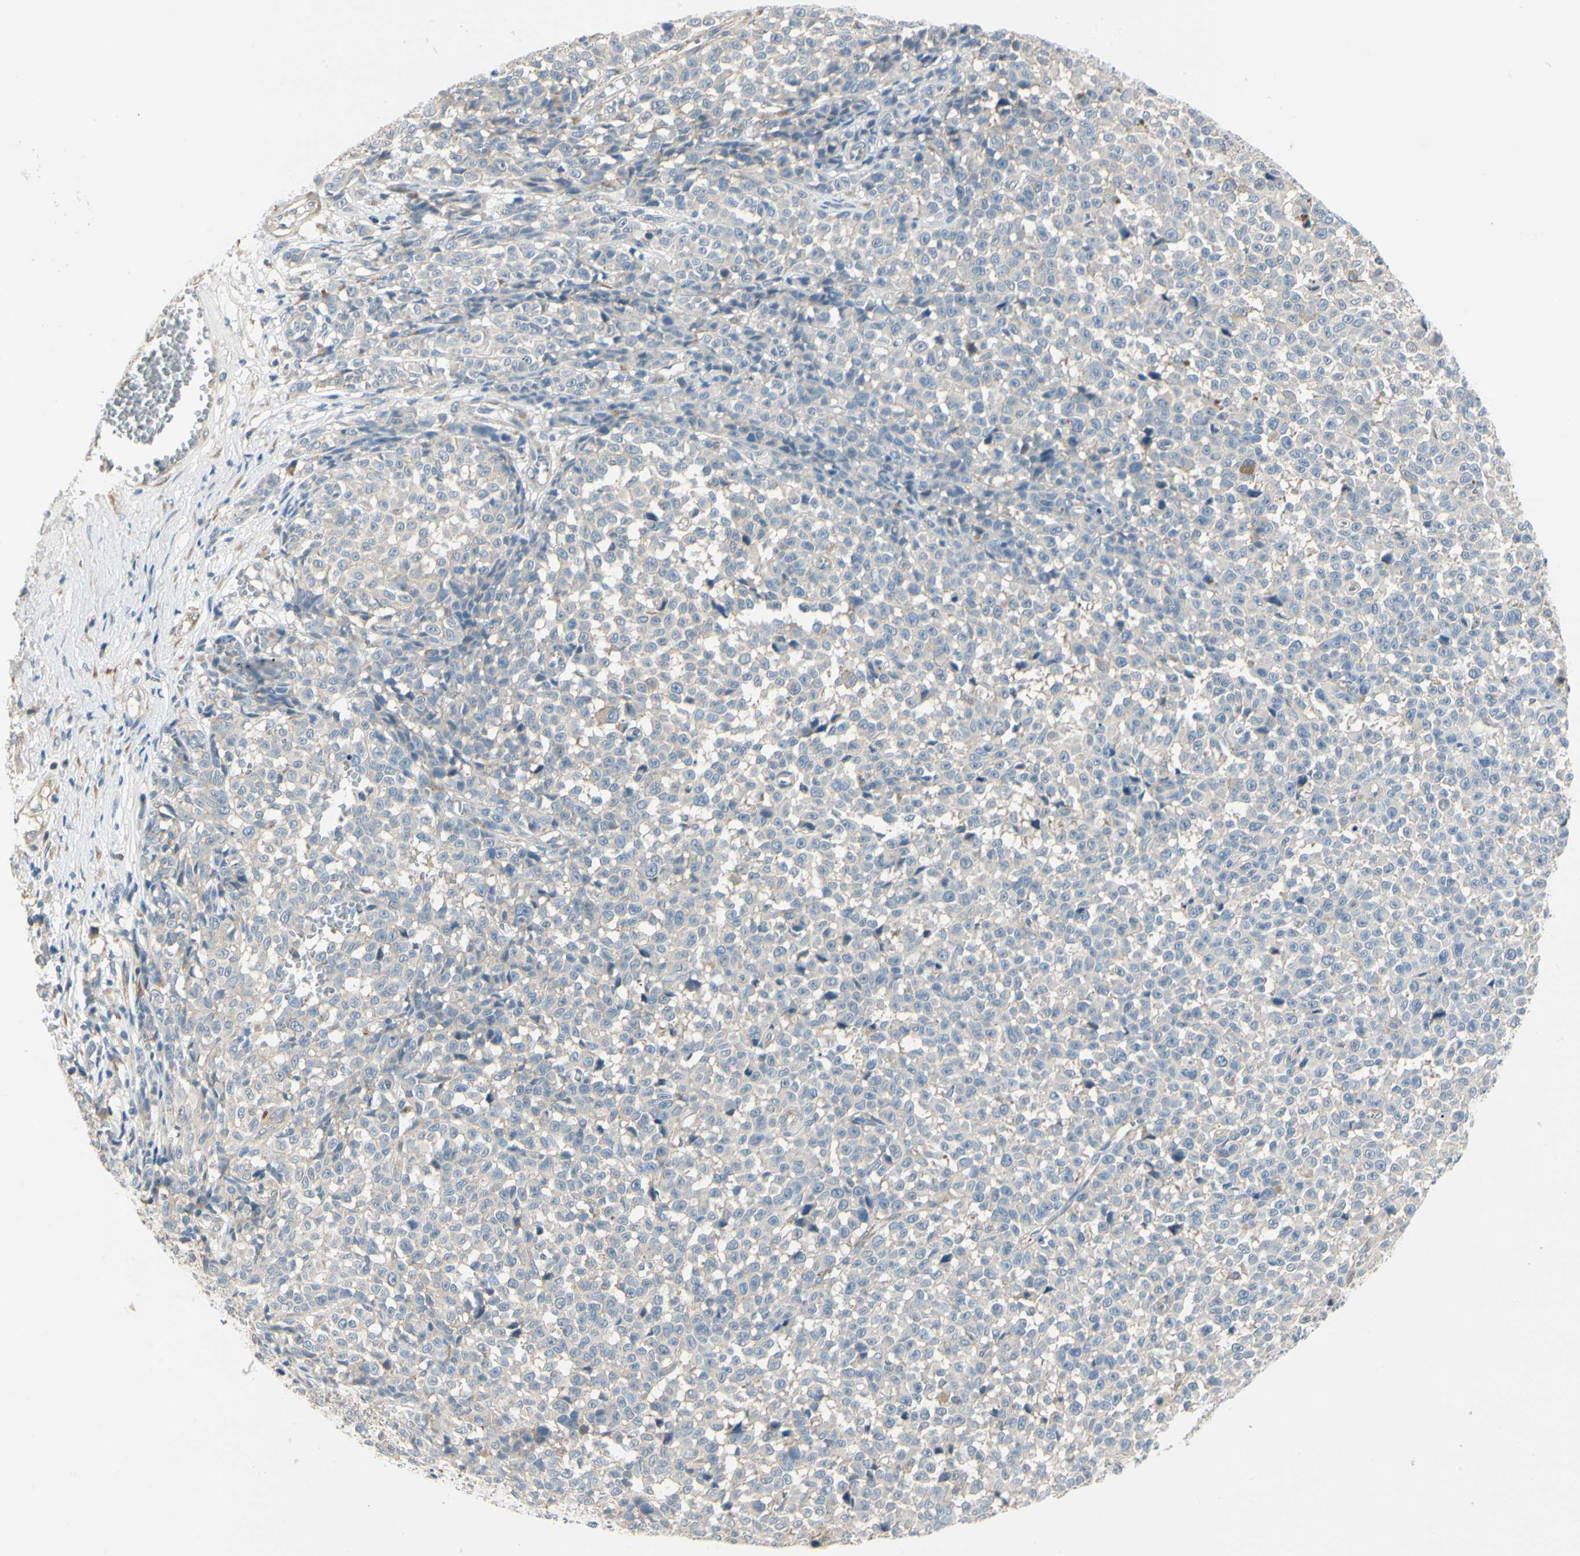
{"staining": {"intensity": "negative", "quantity": "none", "location": "none"}, "tissue": "melanoma", "cell_type": "Tumor cells", "image_type": "cancer", "snomed": [{"axis": "morphology", "description": "Malignant melanoma, NOS"}, {"axis": "topography", "description": "Skin"}], "caption": "Immunohistochemistry (IHC) image of neoplastic tissue: malignant melanoma stained with DAB demonstrates no significant protein expression in tumor cells.", "gene": "DUSP12", "patient": {"sex": "female", "age": 82}}